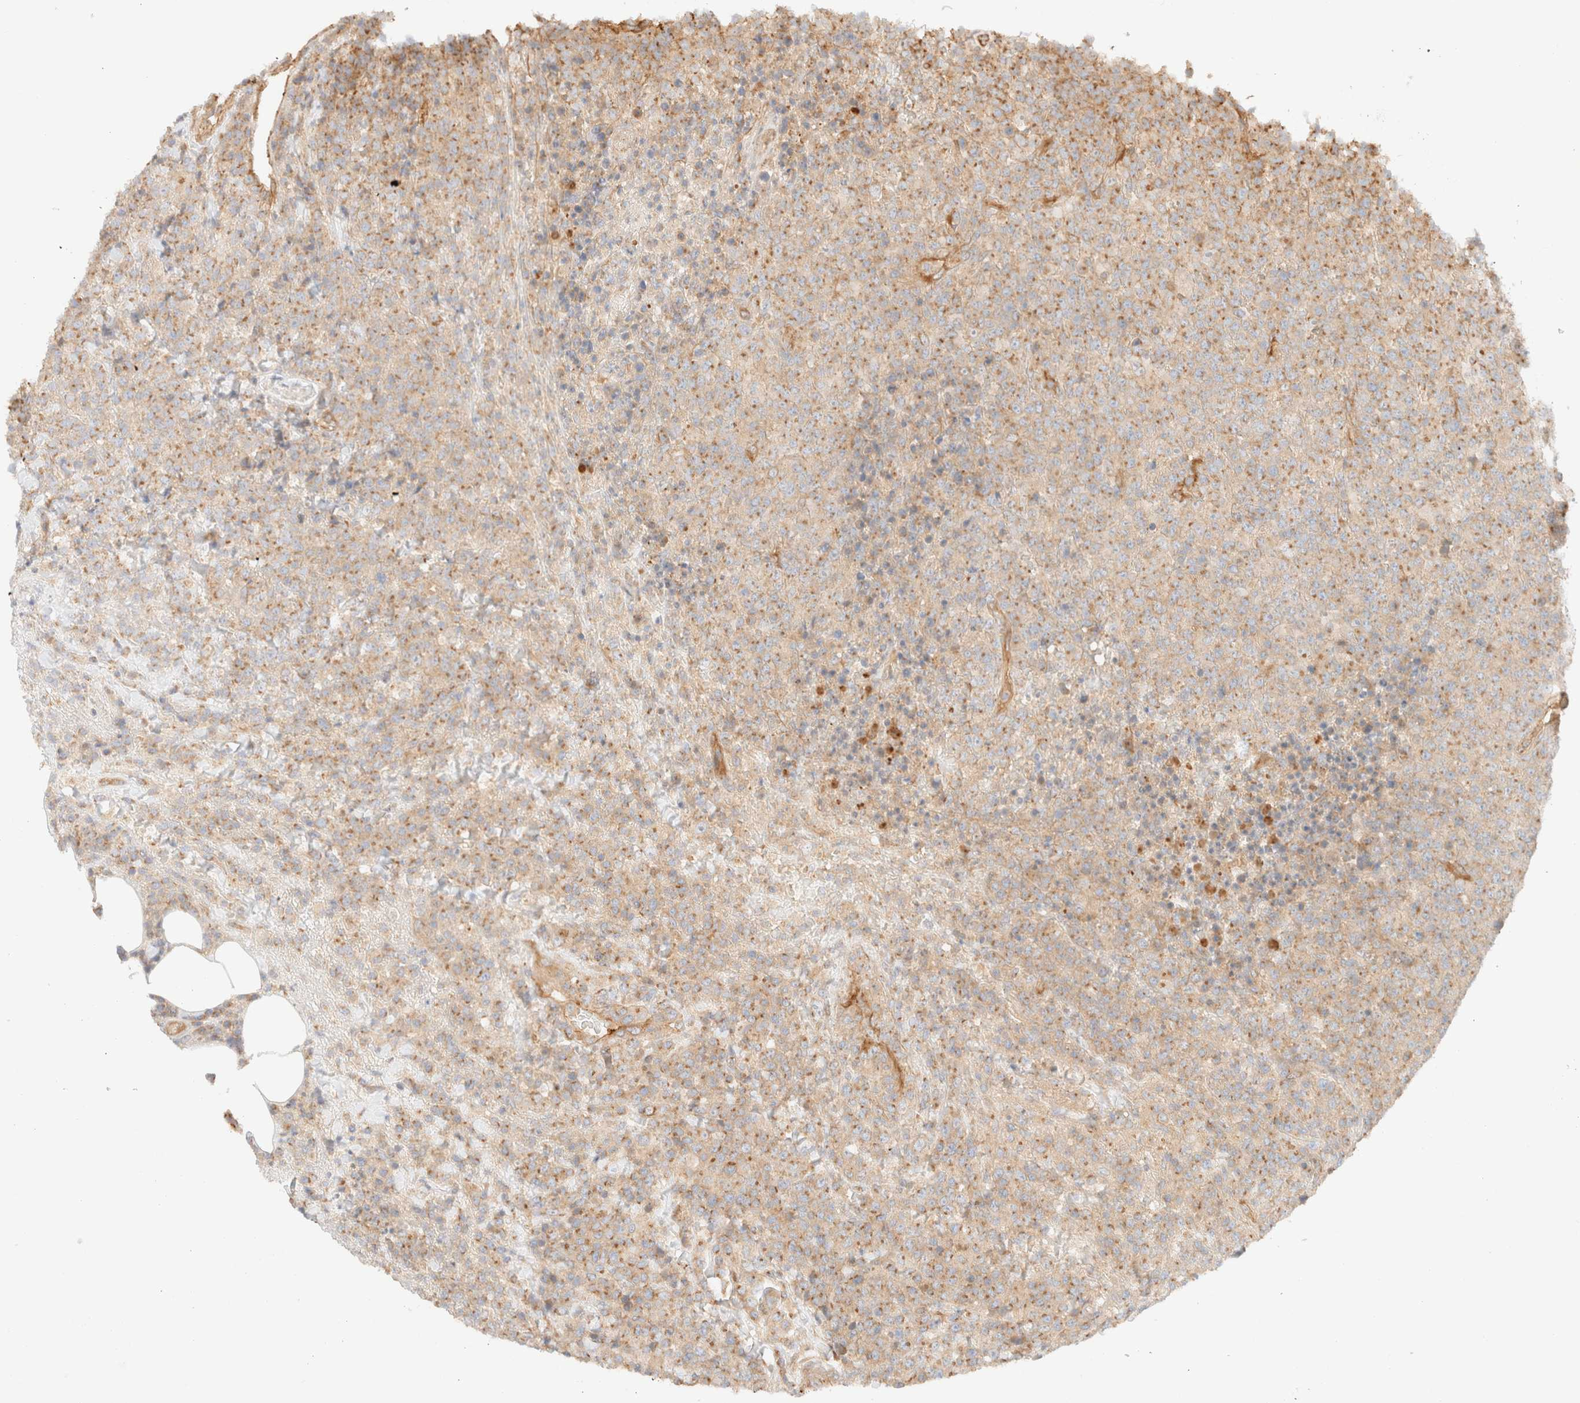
{"staining": {"intensity": "moderate", "quantity": ">75%", "location": "cytoplasmic/membranous"}, "tissue": "lymphoma", "cell_type": "Tumor cells", "image_type": "cancer", "snomed": [{"axis": "morphology", "description": "Malignant lymphoma, non-Hodgkin's type, High grade"}, {"axis": "topography", "description": "Lymph node"}], "caption": "An image of human malignant lymphoma, non-Hodgkin's type (high-grade) stained for a protein displays moderate cytoplasmic/membranous brown staining in tumor cells.", "gene": "MYO10", "patient": {"sex": "male", "age": 13}}